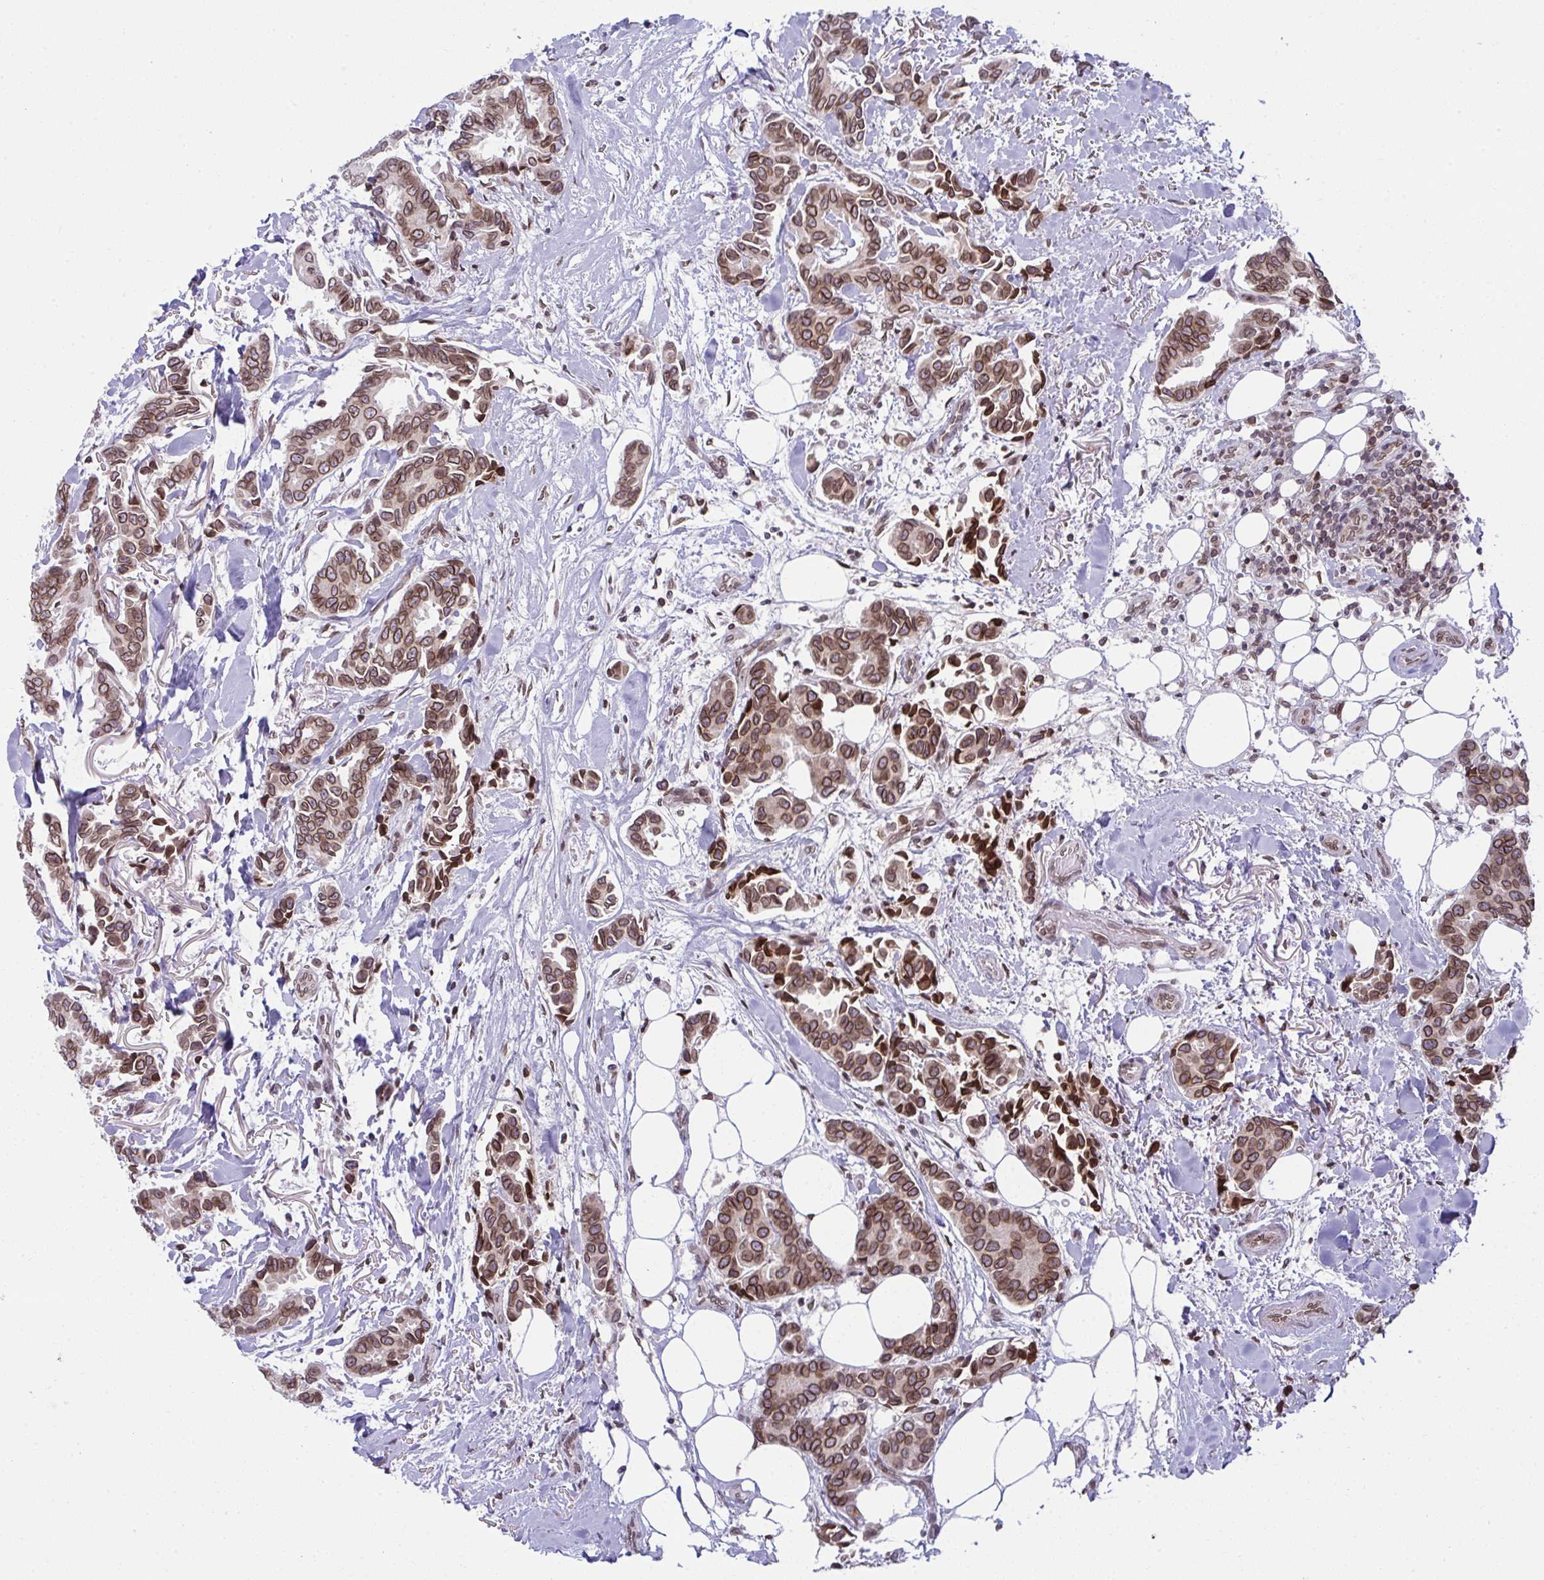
{"staining": {"intensity": "moderate", "quantity": ">75%", "location": "cytoplasmic/membranous,nuclear"}, "tissue": "breast cancer", "cell_type": "Tumor cells", "image_type": "cancer", "snomed": [{"axis": "morphology", "description": "Duct carcinoma"}, {"axis": "topography", "description": "Breast"}], "caption": "Tumor cells exhibit medium levels of moderate cytoplasmic/membranous and nuclear expression in approximately >75% of cells in human intraductal carcinoma (breast). (DAB (3,3'-diaminobenzidine) IHC with brightfield microscopy, high magnification).", "gene": "RANBP2", "patient": {"sex": "female", "age": 73}}